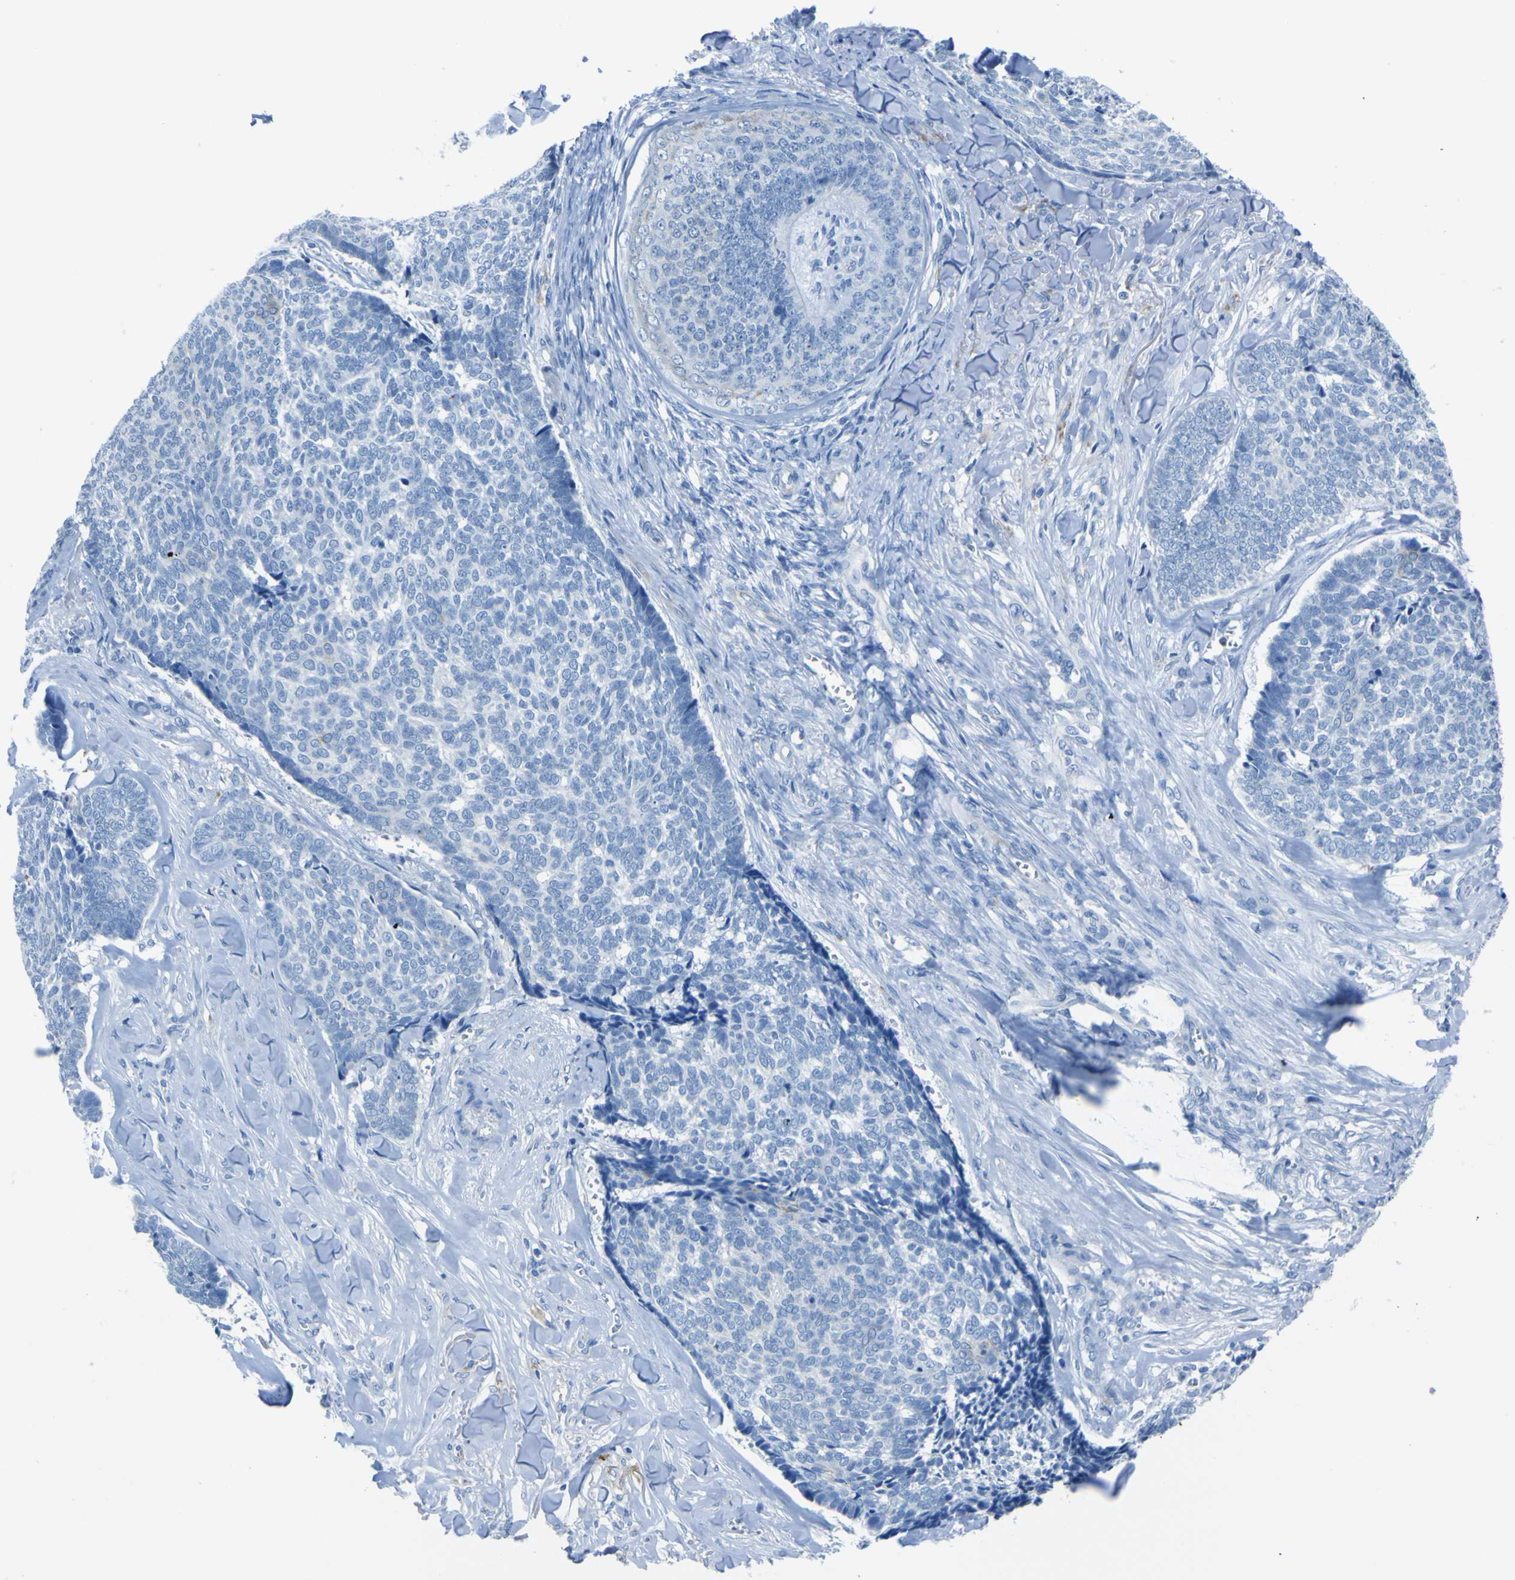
{"staining": {"intensity": "negative", "quantity": "none", "location": "none"}, "tissue": "skin cancer", "cell_type": "Tumor cells", "image_type": "cancer", "snomed": [{"axis": "morphology", "description": "Basal cell carcinoma"}, {"axis": "topography", "description": "Skin"}], "caption": "Histopathology image shows no protein positivity in tumor cells of skin cancer tissue.", "gene": "ACSL1", "patient": {"sex": "male", "age": 84}}